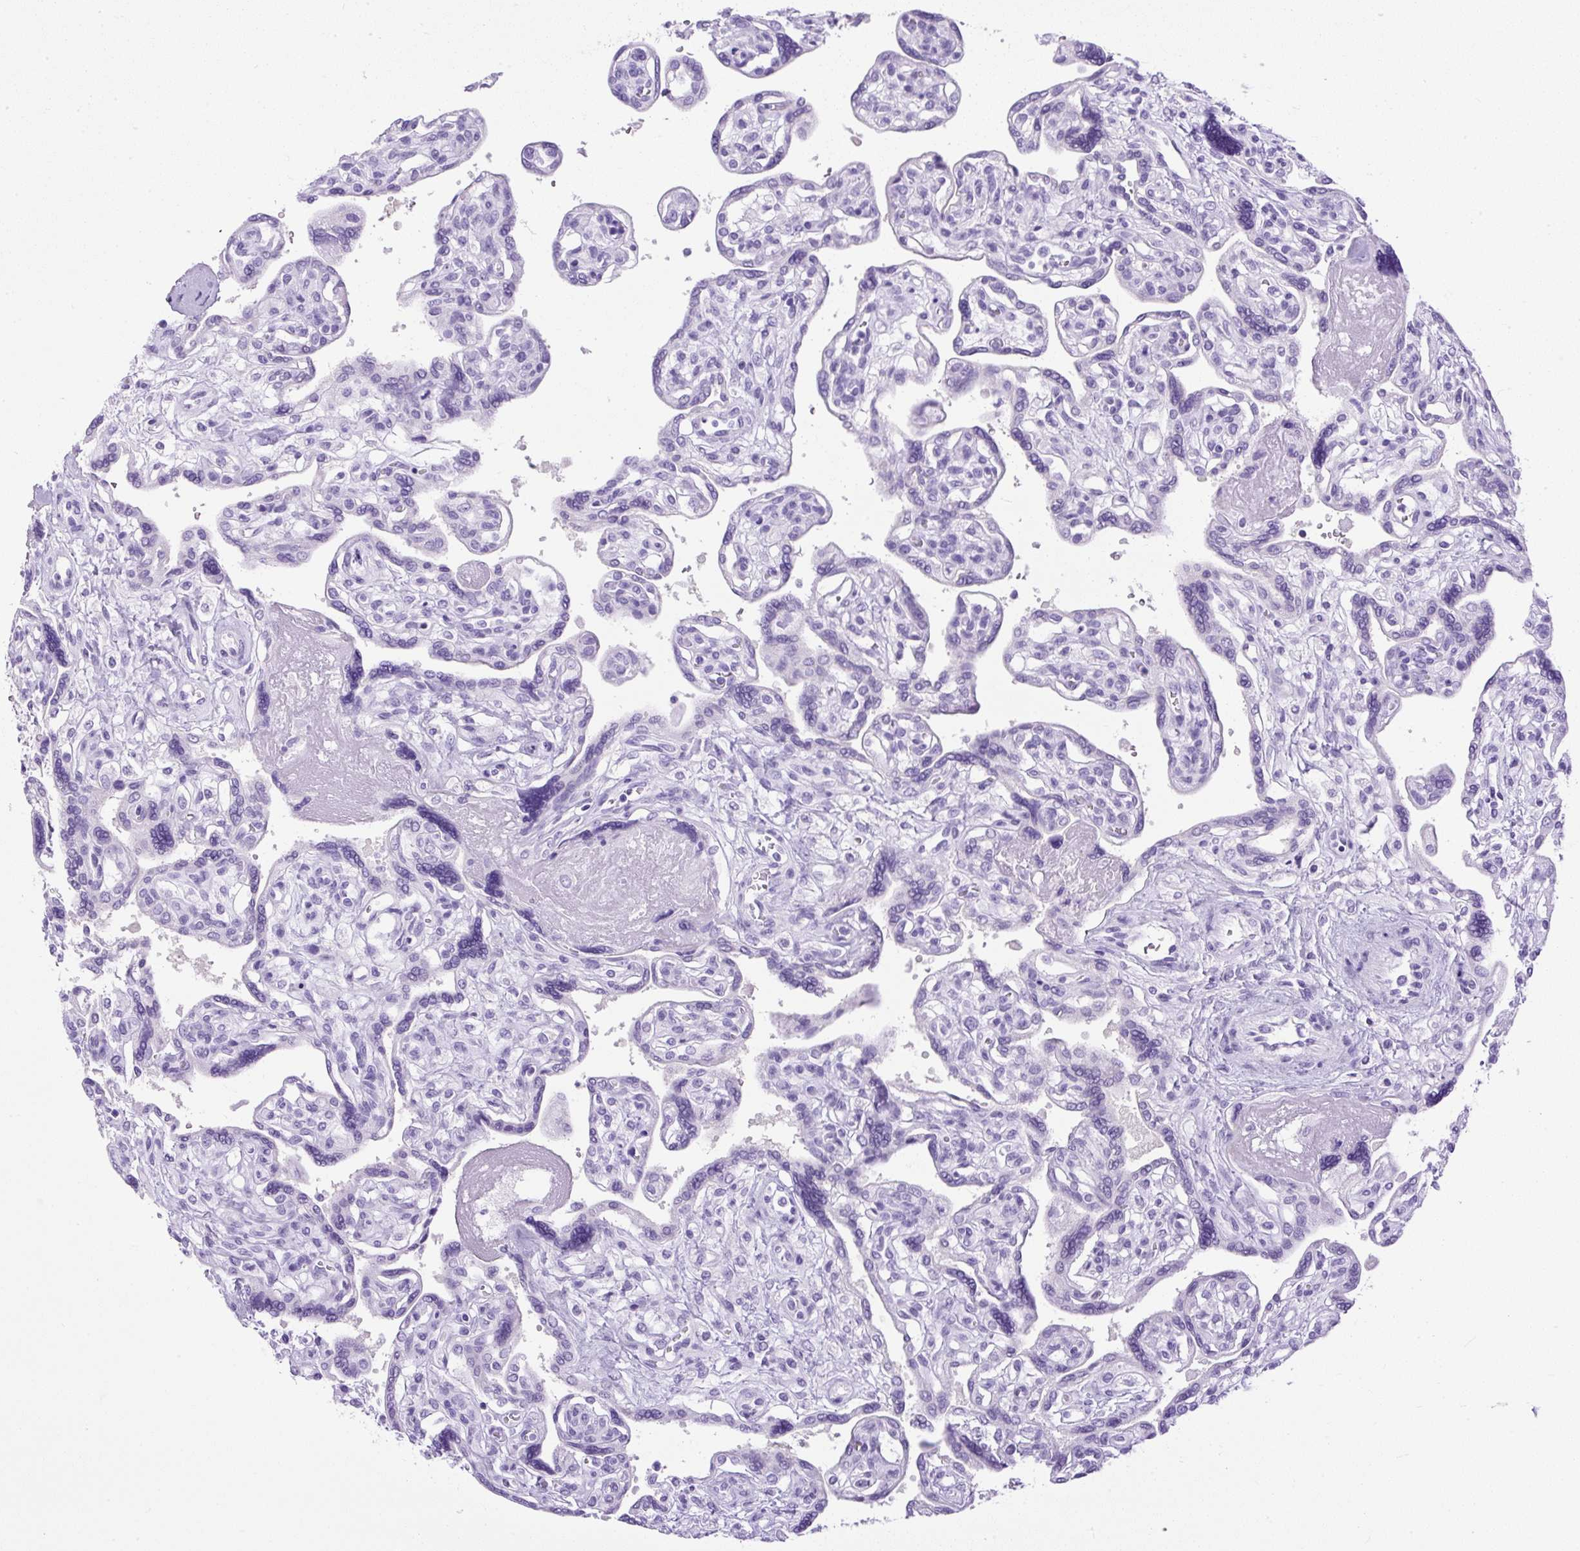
{"staining": {"intensity": "negative", "quantity": "none", "location": "none"}, "tissue": "placenta", "cell_type": "Decidual cells", "image_type": "normal", "snomed": [{"axis": "morphology", "description": "Normal tissue, NOS"}, {"axis": "topography", "description": "Placenta"}], "caption": "This is an IHC micrograph of unremarkable placenta. There is no staining in decidual cells.", "gene": "UPP1", "patient": {"sex": "female", "age": 39}}